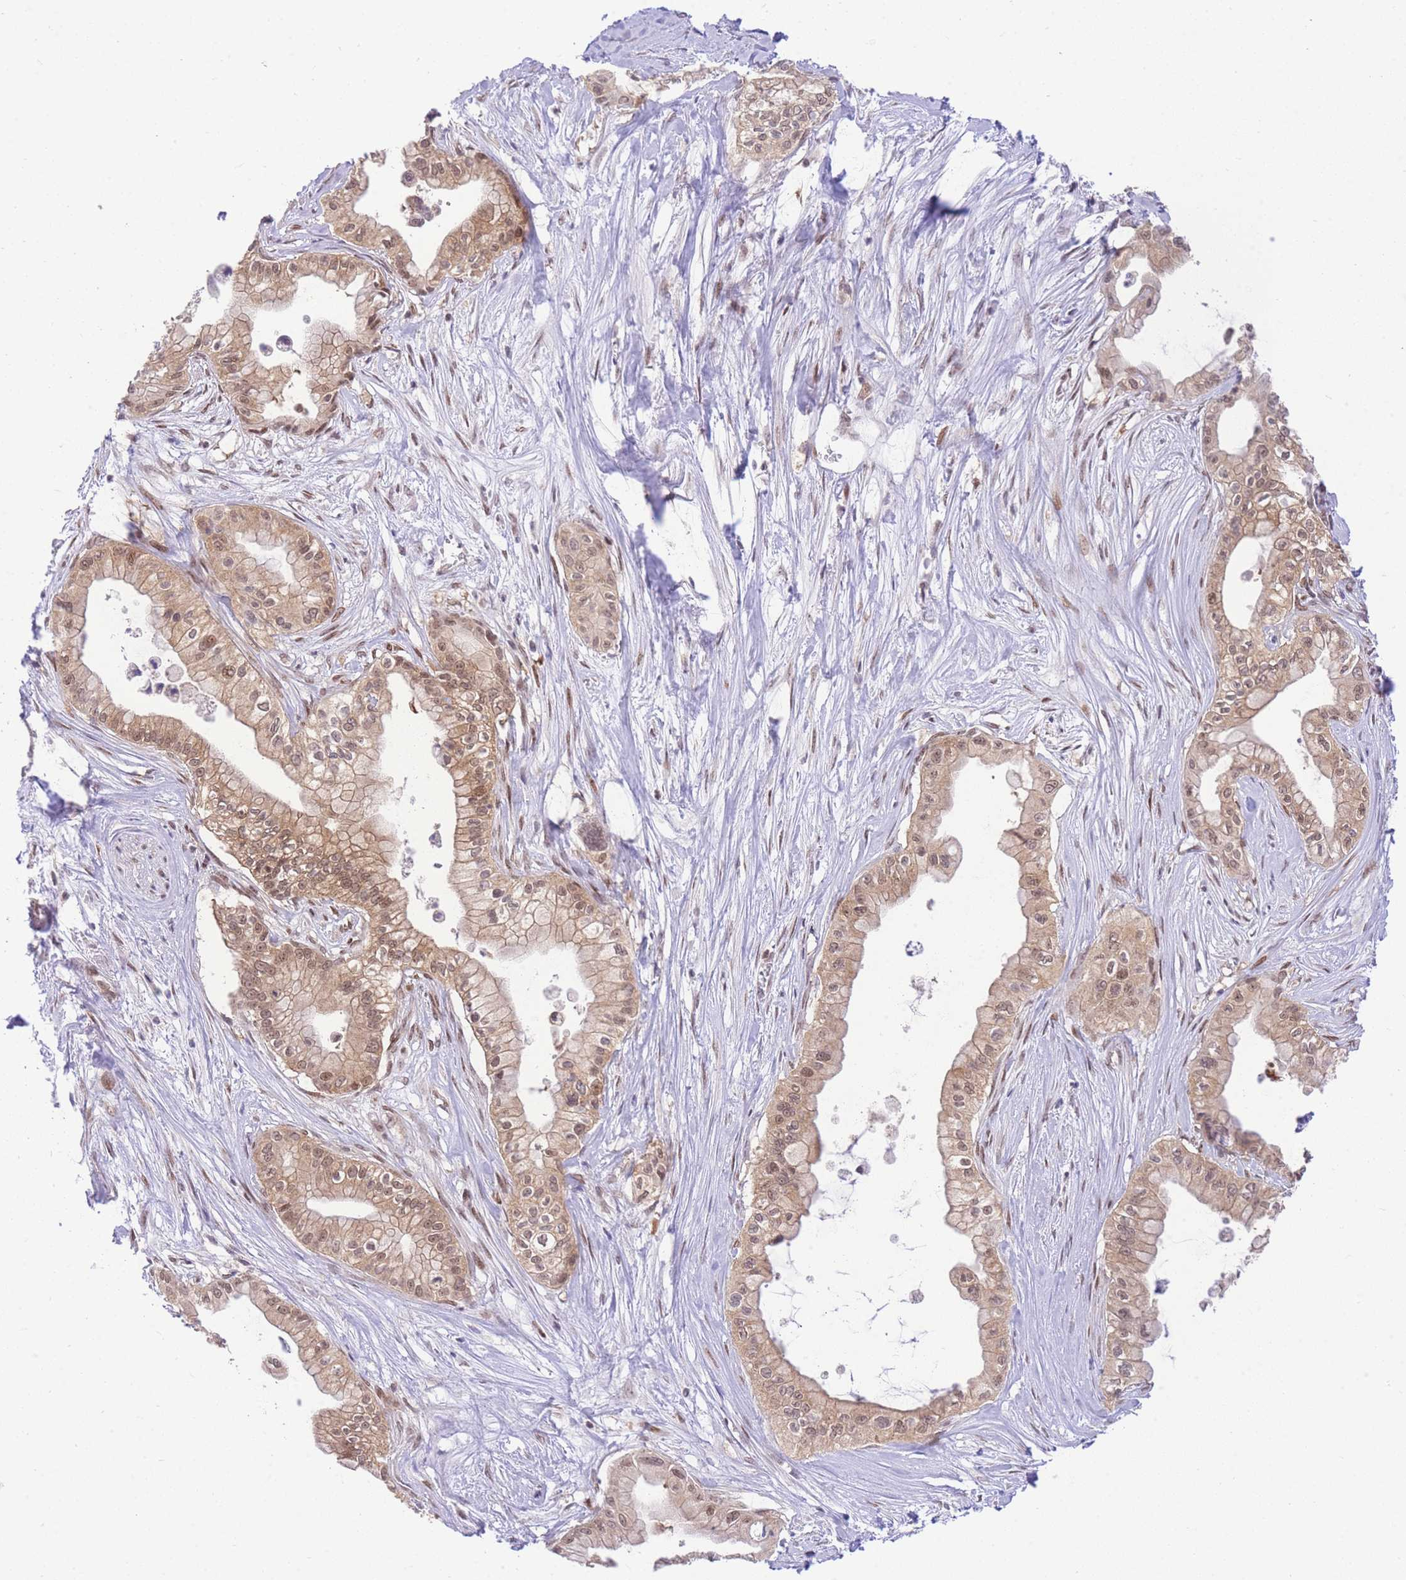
{"staining": {"intensity": "moderate", "quantity": ">75%", "location": "cytoplasmic/membranous"}, "tissue": "pancreatic cancer", "cell_type": "Tumor cells", "image_type": "cancer", "snomed": [{"axis": "morphology", "description": "Adenocarcinoma, NOS"}, {"axis": "topography", "description": "Pancreas"}], "caption": "IHC image of neoplastic tissue: human pancreatic adenocarcinoma stained using IHC reveals medium levels of moderate protein expression localized specifically in the cytoplasmic/membranous of tumor cells, appearing as a cytoplasmic/membranous brown color.", "gene": "STK39", "patient": {"sex": "male", "age": 78}}